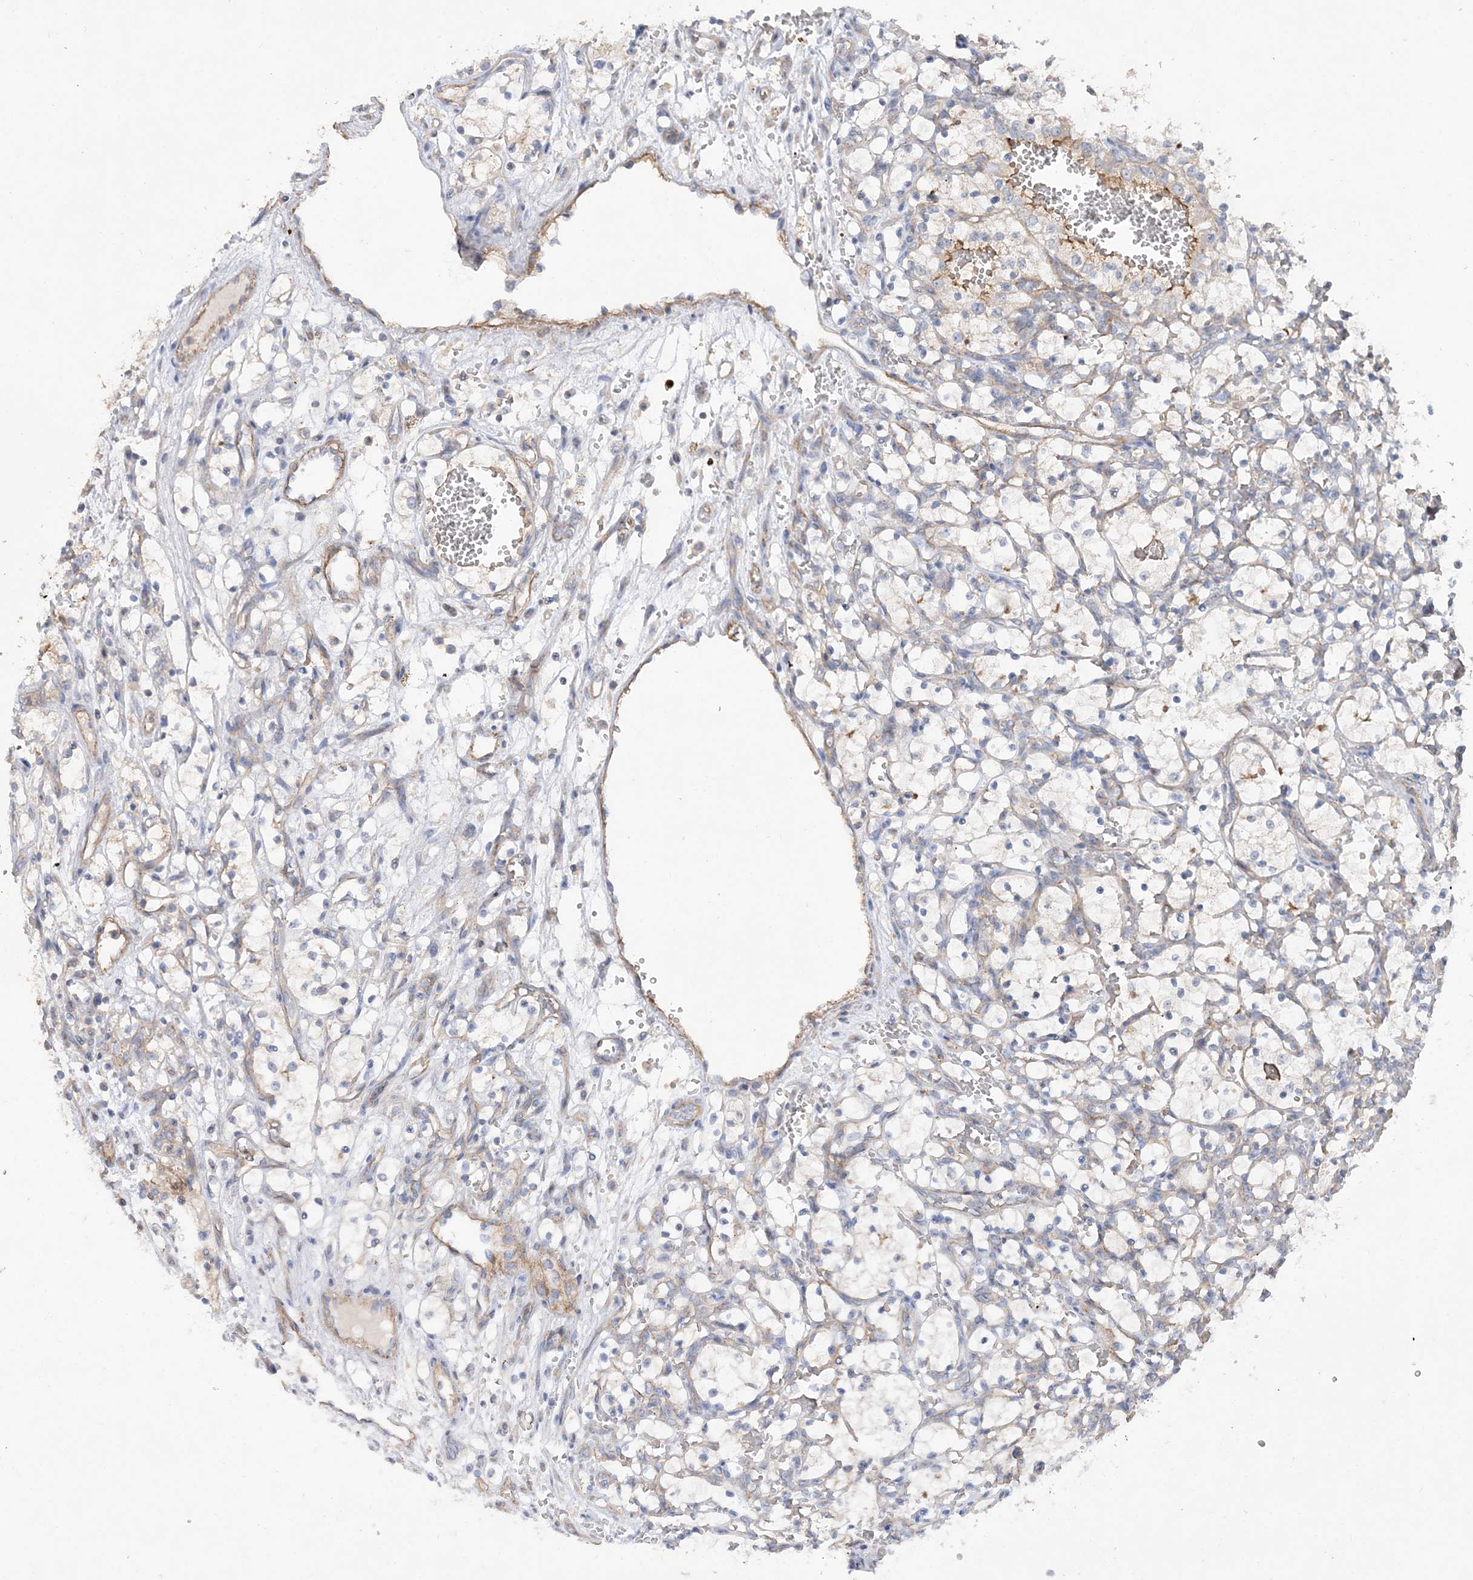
{"staining": {"intensity": "moderate", "quantity": "<25%", "location": "cytoplasmic/membranous"}, "tissue": "renal cancer", "cell_type": "Tumor cells", "image_type": "cancer", "snomed": [{"axis": "morphology", "description": "Adenocarcinoma, NOS"}, {"axis": "topography", "description": "Kidney"}], "caption": "Immunohistochemistry (DAB (3,3'-diaminobenzidine)) staining of human renal cancer (adenocarcinoma) shows moderate cytoplasmic/membranous protein expression in about <25% of tumor cells.", "gene": "PIGC", "patient": {"sex": "female", "age": 69}}